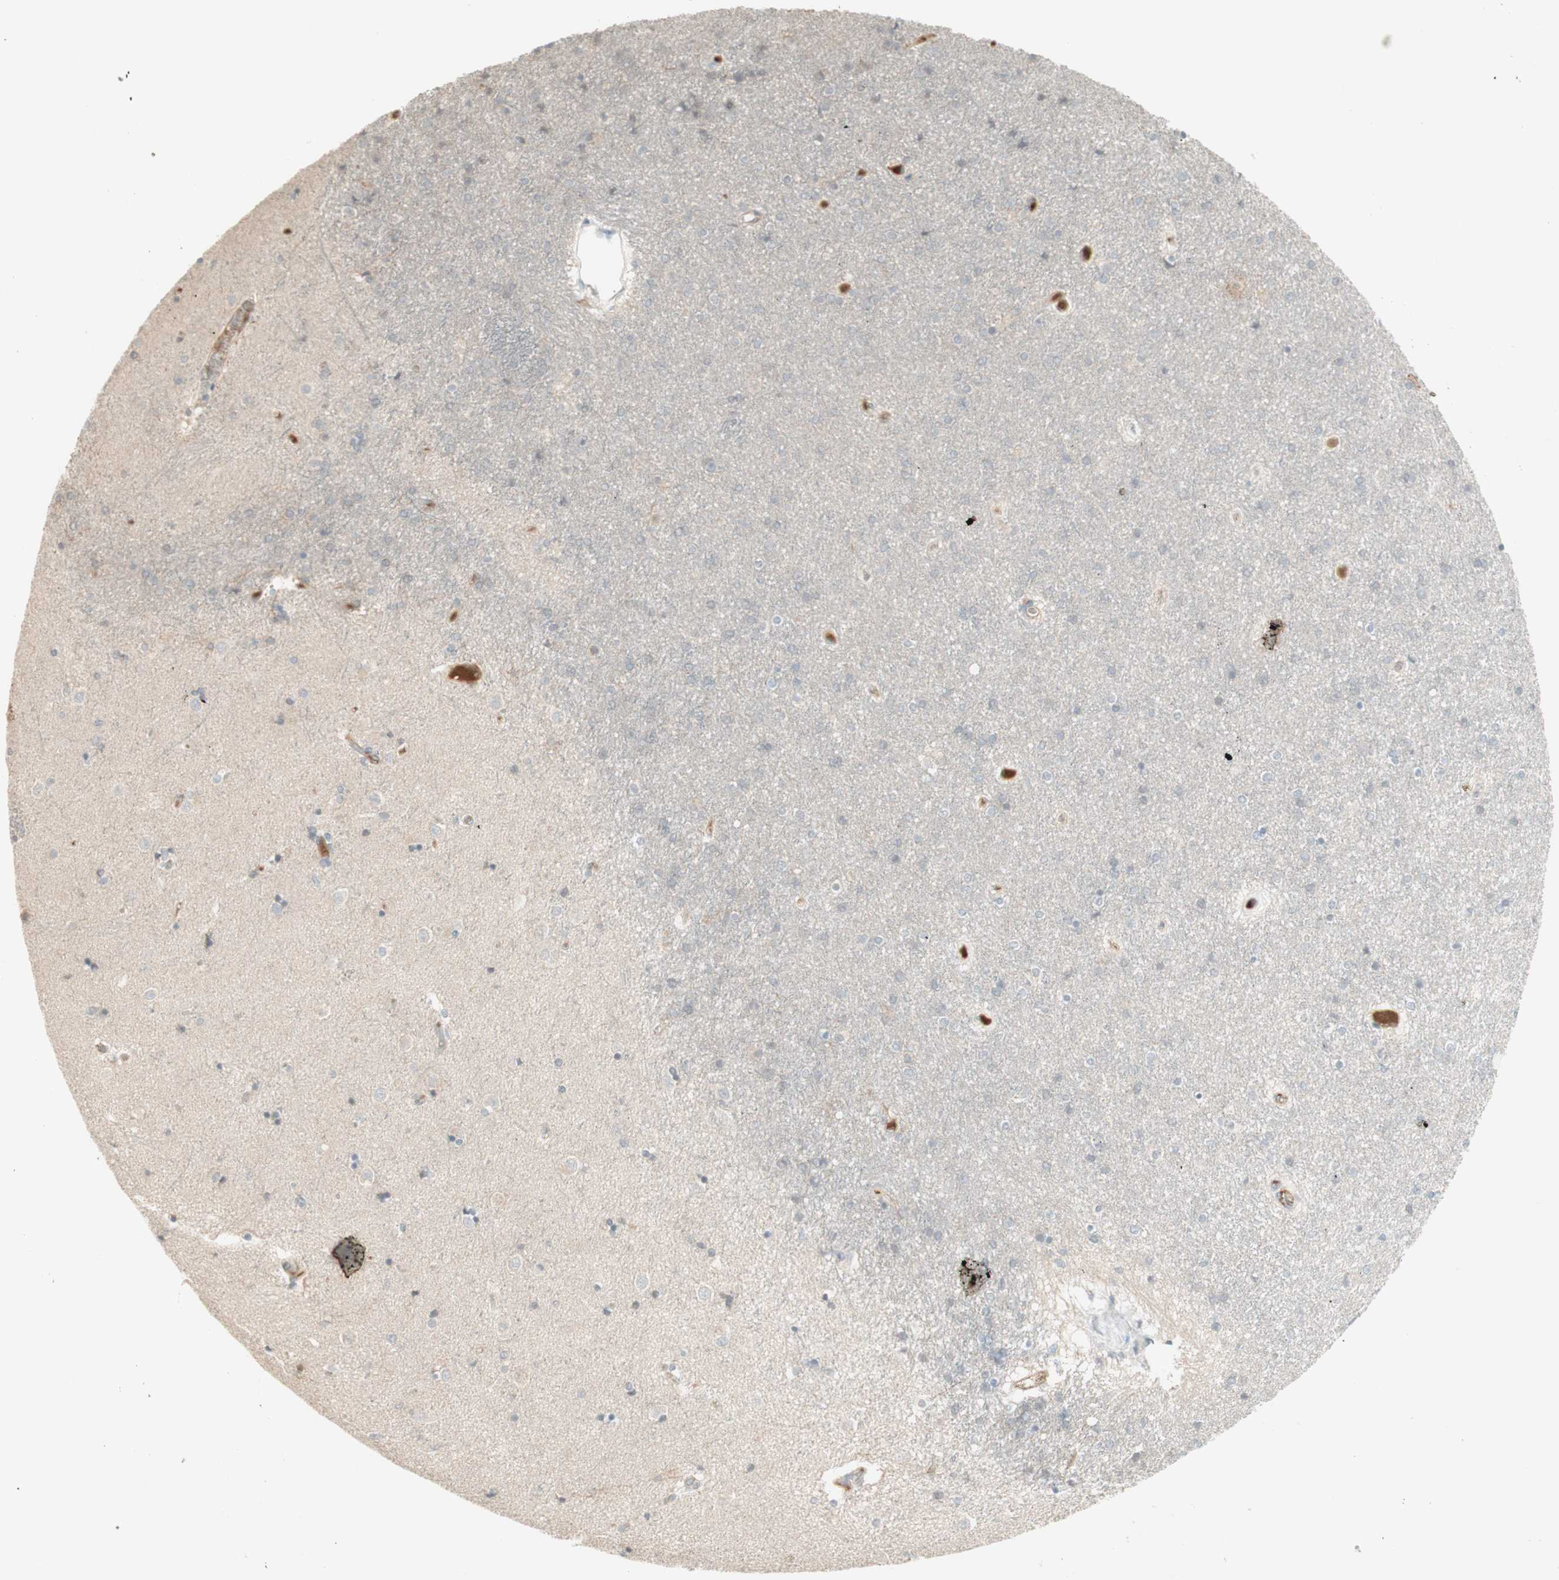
{"staining": {"intensity": "negative", "quantity": "none", "location": "none"}, "tissue": "caudate", "cell_type": "Glial cells", "image_type": "normal", "snomed": [{"axis": "morphology", "description": "Normal tissue, NOS"}, {"axis": "topography", "description": "Lateral ventricle wall"}], "caption": "Human caudate stained for a protein using immunohistochemistry exhibits no staining in glial cells.", "gene": "IFNG", "patient": {"sex": "female", "age": 54}}